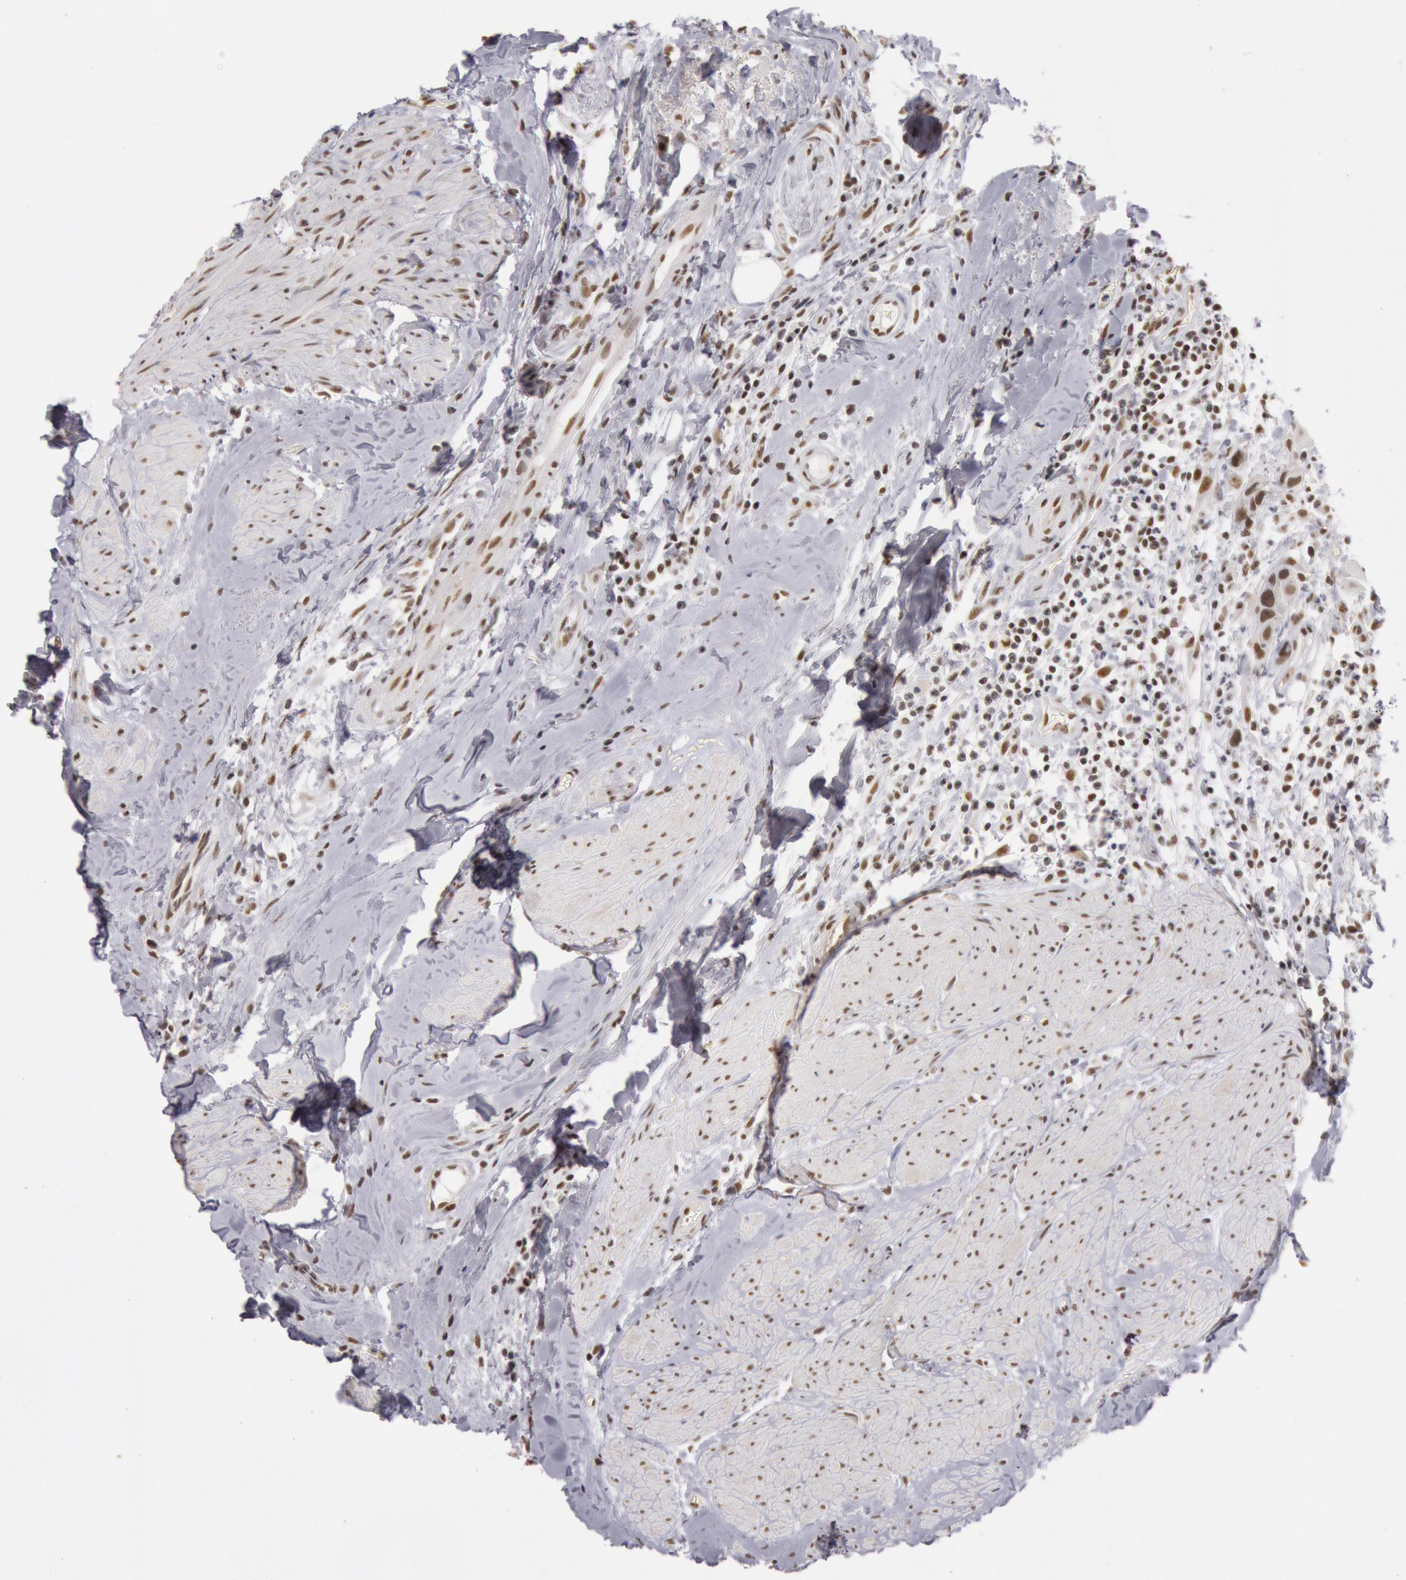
{"staining": {"intensity": "moderate", "quantity": "25%-75%", "location": "nuclear"}, "tissue": "urothelial cancer", "cell_type": "Tumor cells", "image_type": "cancer", "snomed": [{"axis": "morphology", "description": "Urothelial carcinoma, High grade"}, {"axis": "topography", "description": "Urinary bladder"}], "caption": "Immunohistochemistry (IHC) image of neoplastic tissue: human urothelial cancer stained using immunohistochemistry displays medium levels of moderate protein expression localized specifically in the nuclear of tumor cells, appearing as a nuclear brown color.", "gene": "ESS2", "patient": {"sex": "male", "age": 66}}